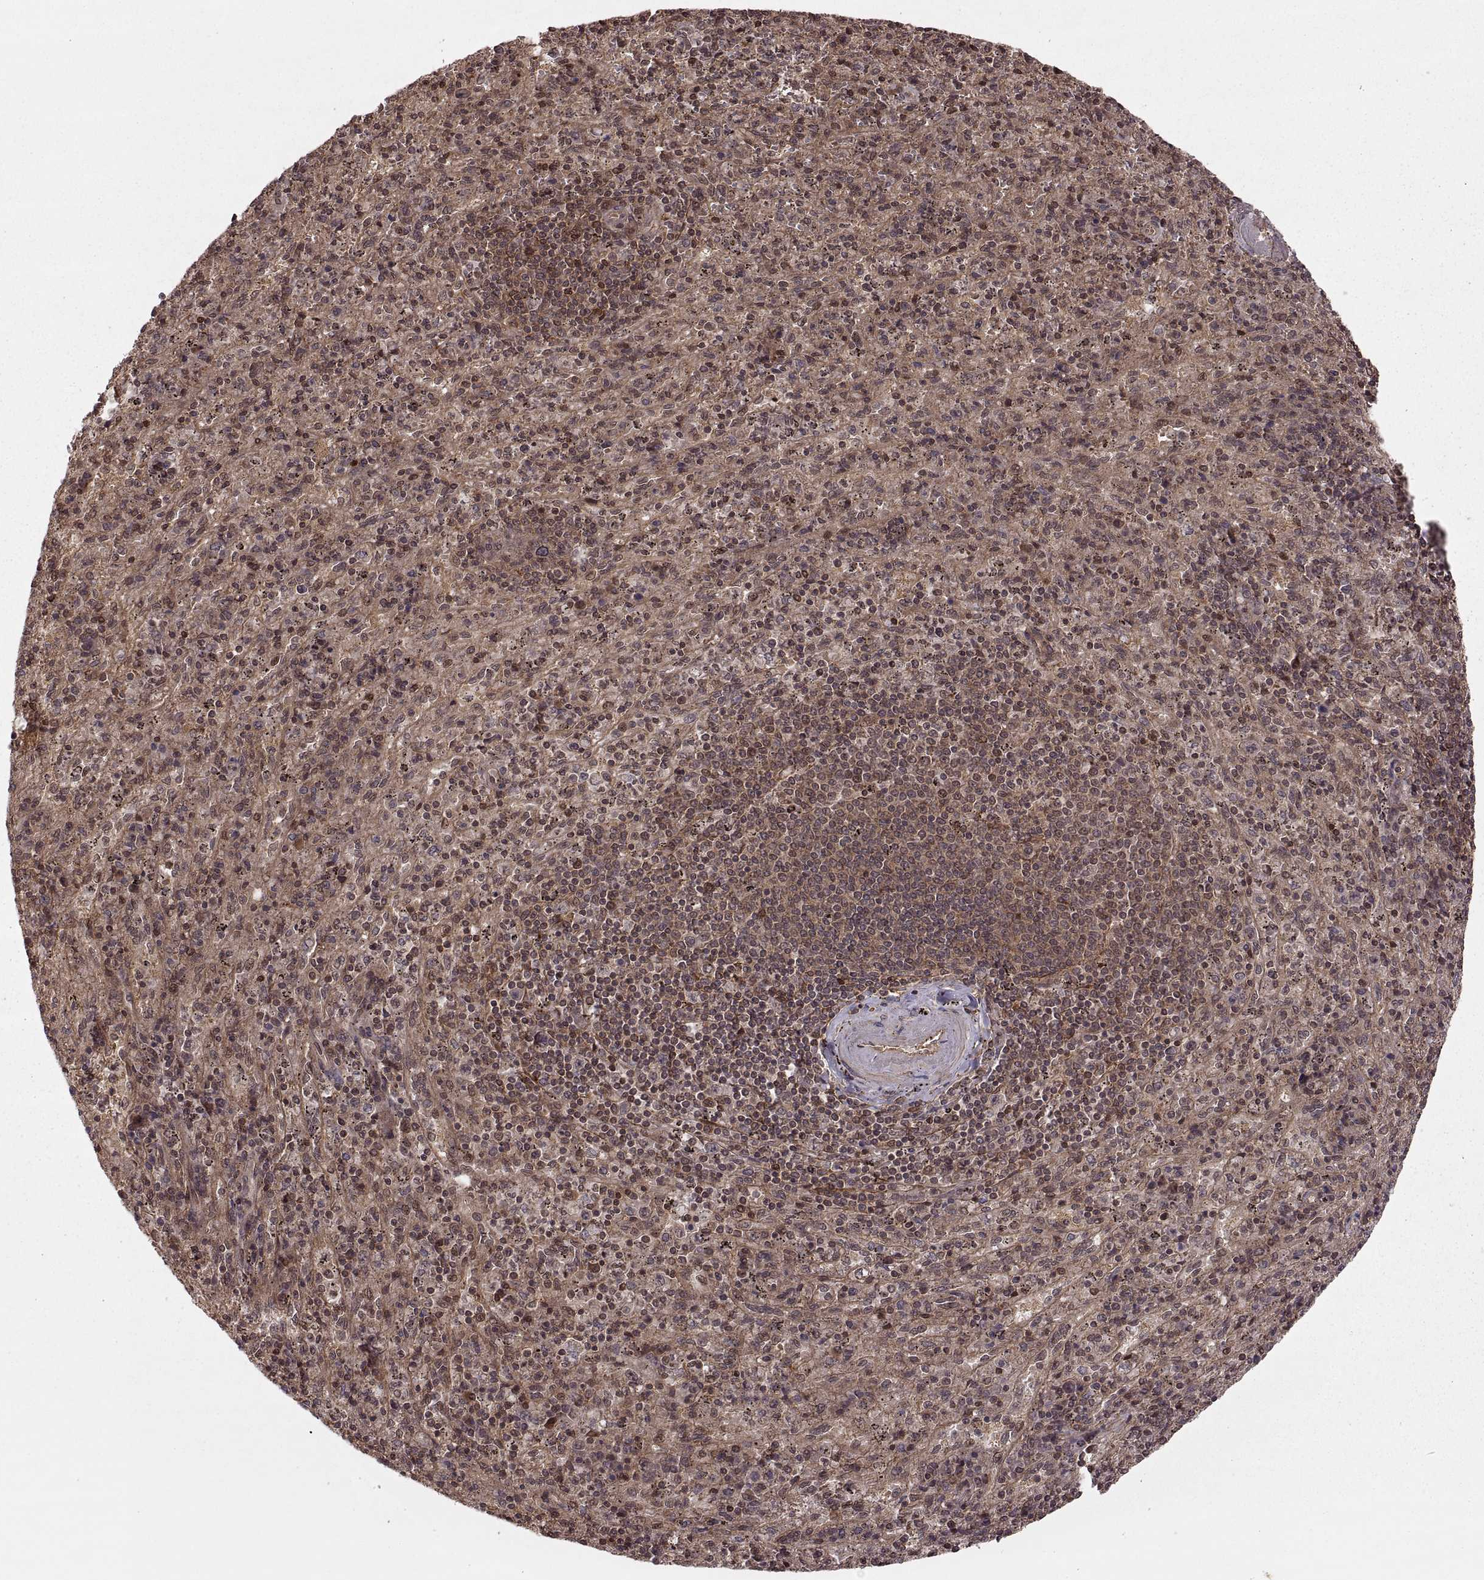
{"staining": {"intensity": "moderate", "quantity": "25%-75%", "location": "cytoplasmic/membranous,nuclear"}, "tissue": "spleen", "cell_type": "Cells in red pulp", "image_type": "normal", "snomed": [{"axis": "morphology", "description": "Normal tissue, NOS"}, {"axis": "topography", "description": "Spleen"}], "caption": "Benign spleen exhibits moderate cytoplasmic/membranous,nuclear staining in about 25%-75% of cells in red pulp.", "gene": "DEDD", "patient": {"sex": "male", "age": 57}}